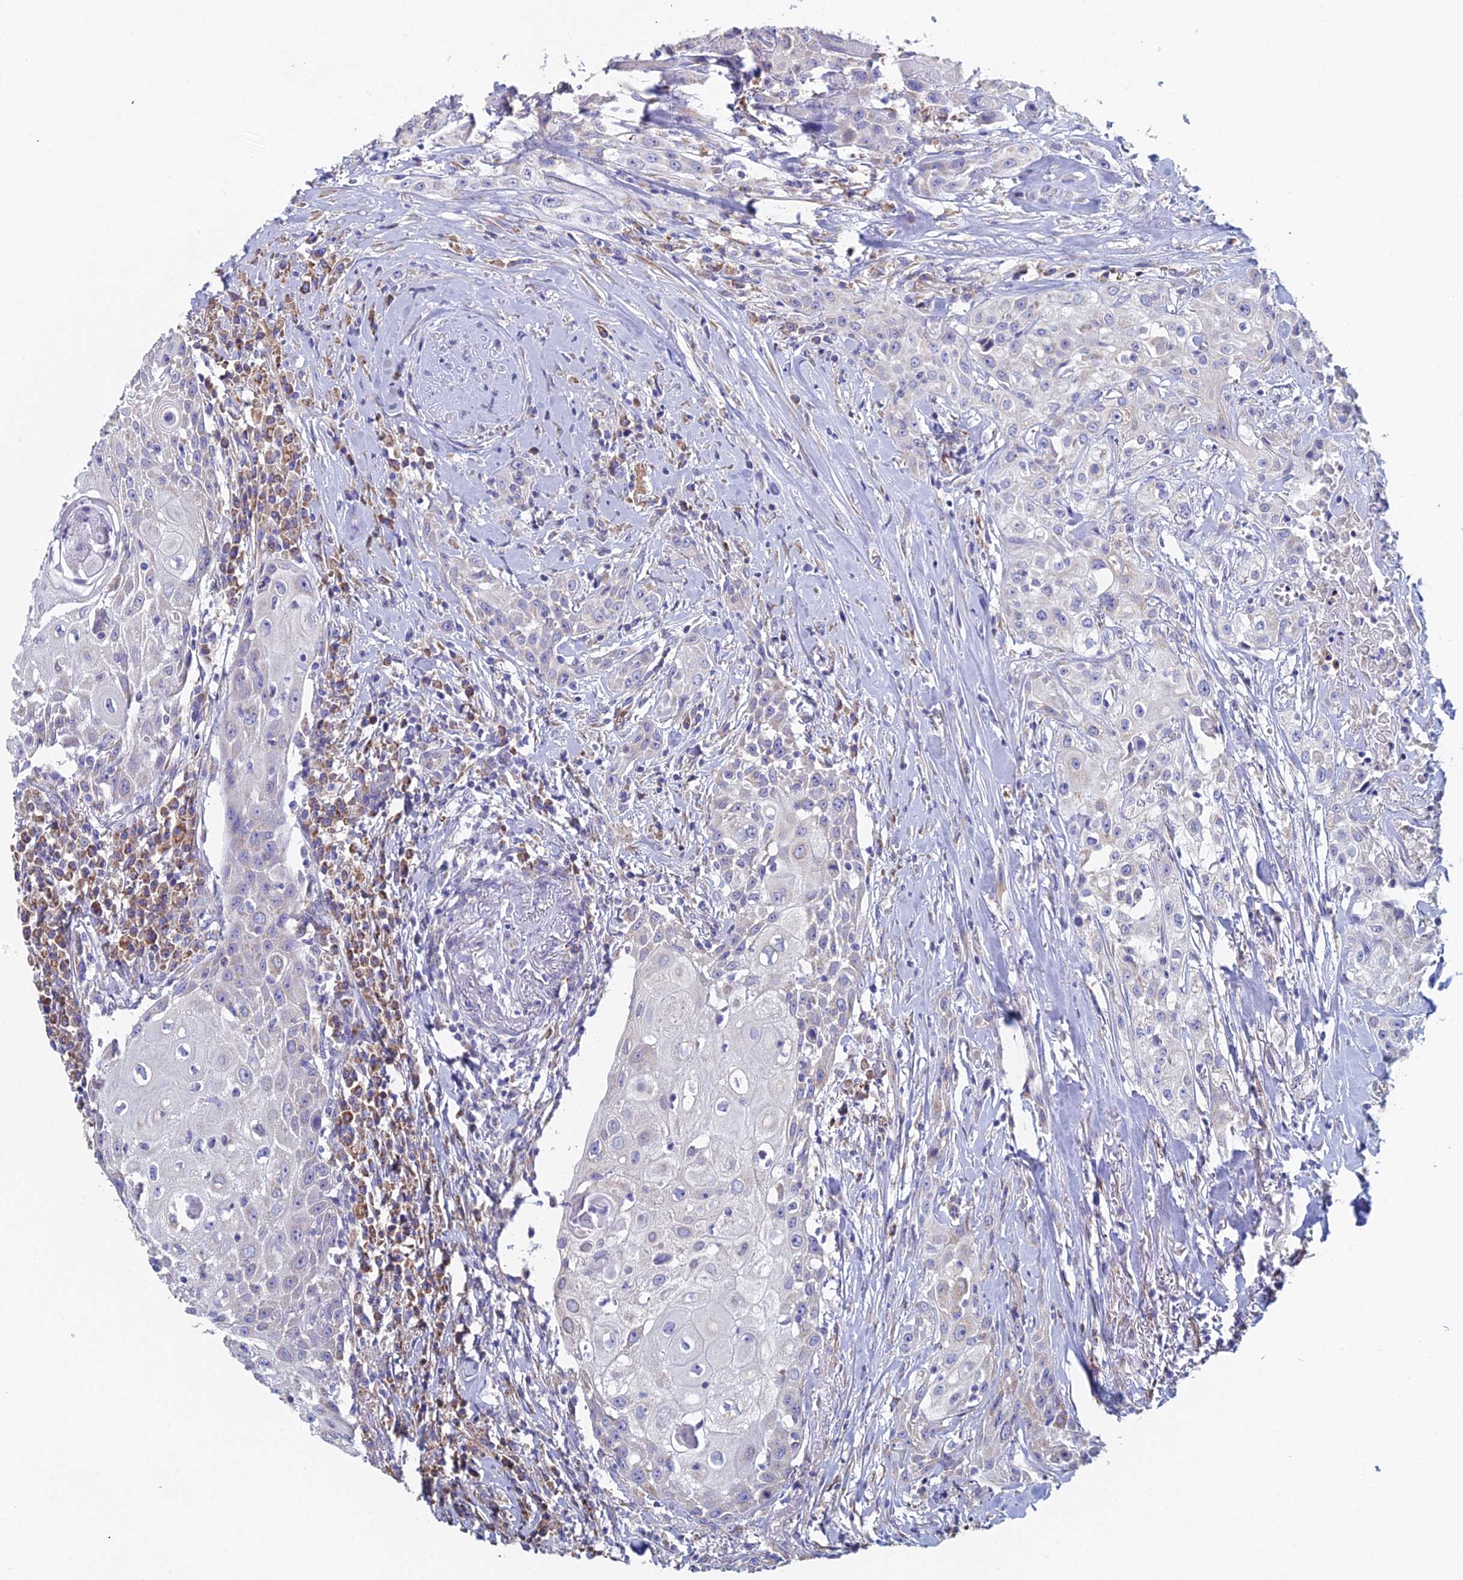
{"staining": {"intensity": "weak", "quantity": "<25%", "location": "cytoplasmic/membranous"}, "tissue": "head and neck cancer", "cell_type": "Tumor cells", "image_type": "cancer", "snomed": [{"axis": "morphology", "description": "Squamous cell carcinoma, NOS"}, {"axis": "topography", "description": "Oral tissue"}, {"axis": "topography", "description": "Head-Neck"}], "caption": "This is a micrograph of immunohistochemistry (IHC) staining of squamous cell carcinoma (head and neck), which shows no expression in tumor cells.", "gene": "CRACR2B", "patient": {"sex": "female", "age": 82}}